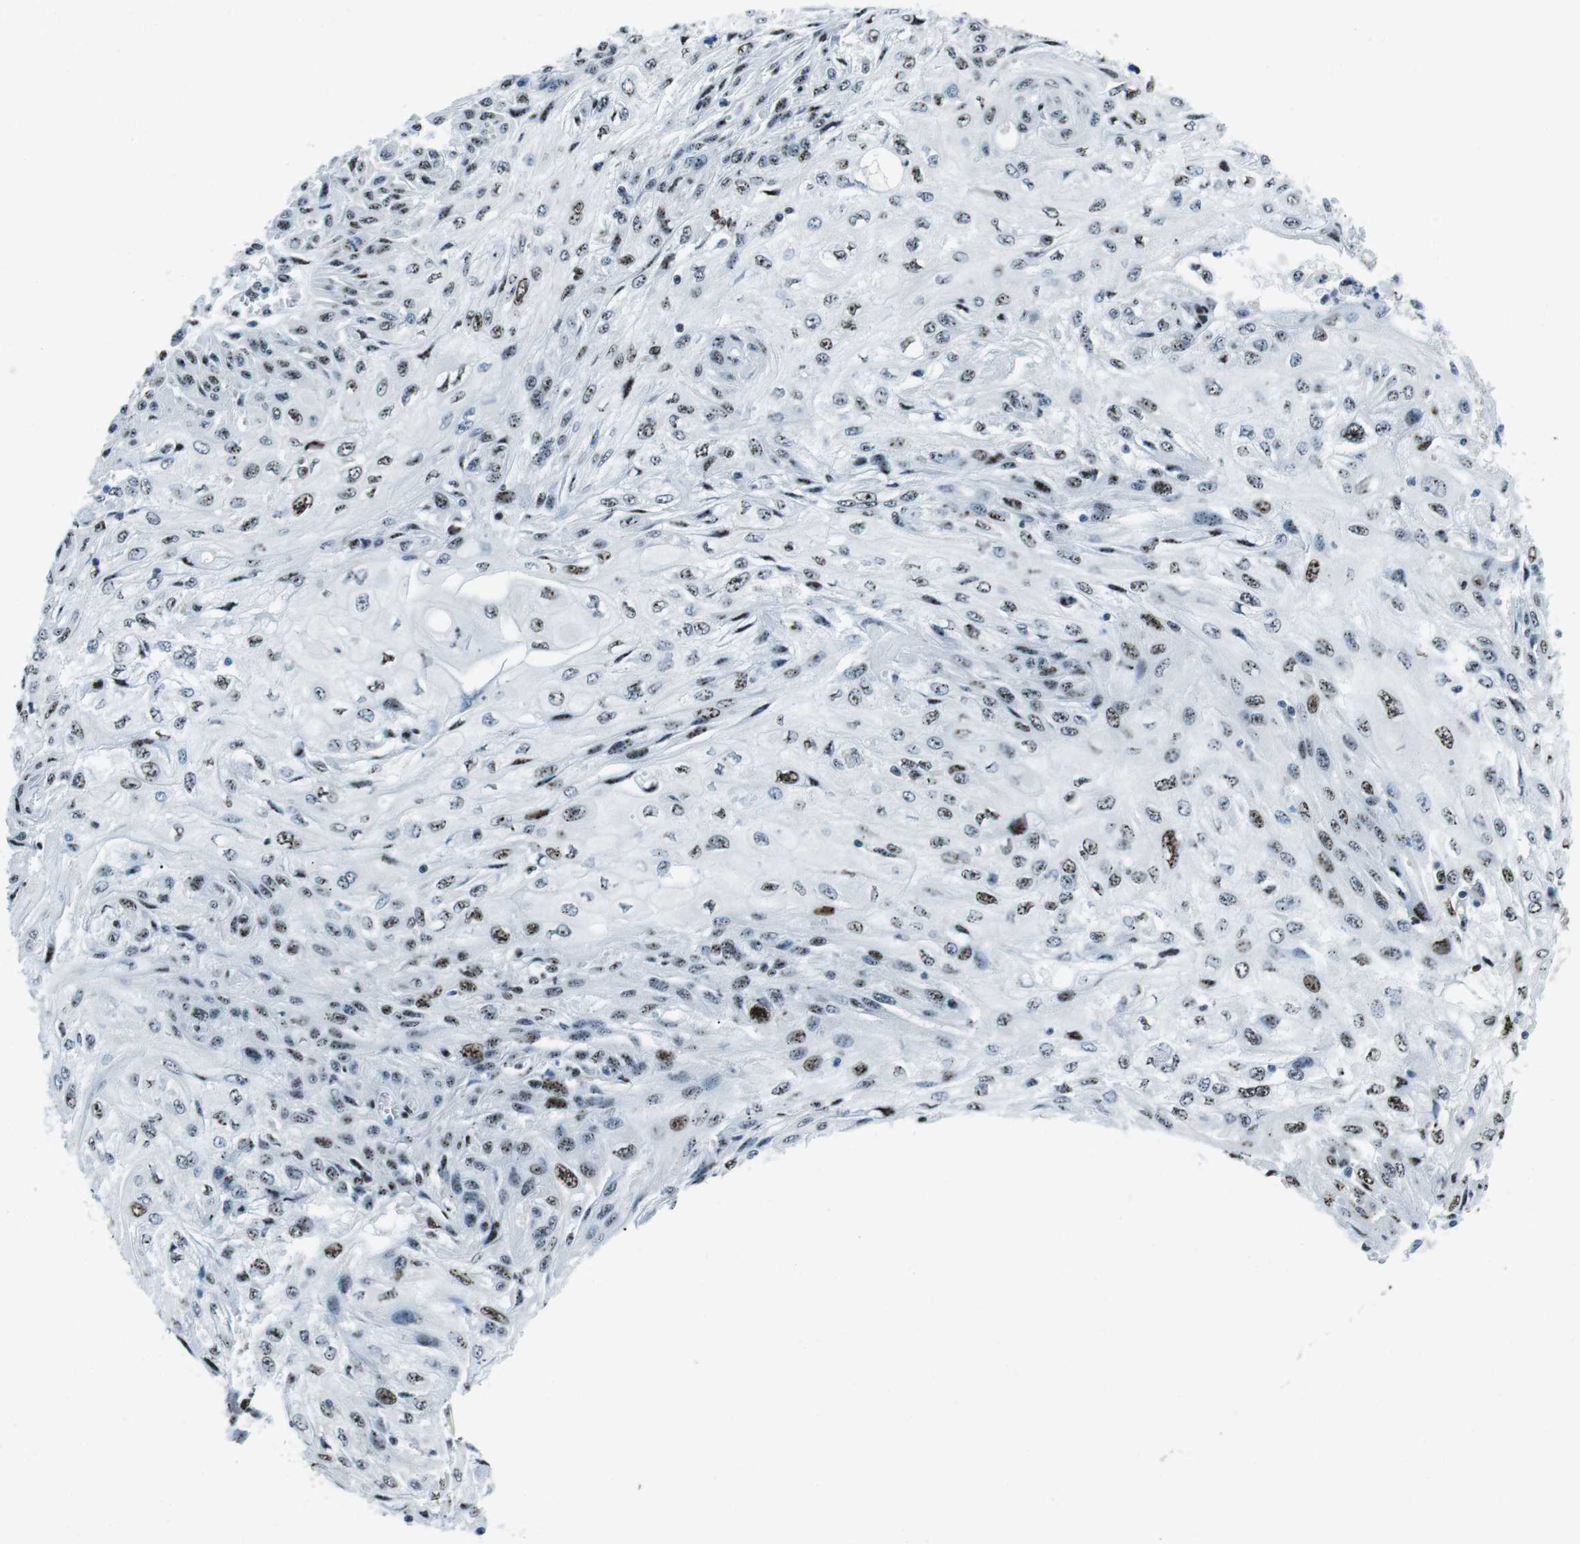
{"staining": {"intensity": "moderate", "quantity": "25%-75%", "location": "nuclear"}, "tissue": "skin cancer", "cell_type": "Tumor cells", "image_type": "cancer", "snomed": [{"axis": "morphology", "description": "Squamous cell carcinoma, NOS"}, {"axis": "topography", "description": "Skin"}], "caption": "The micrograph exhibits immunohistochemical staining of skin cancer (squamous cell carcinoma). There is moderate nuclear expression is present in approximately 25%-75% of tumor cells. (brown staining indicates protein expression, while blue staining denotes nuclei).", "gene": "PML", "patient": {"sex": "male", "age": 75}}